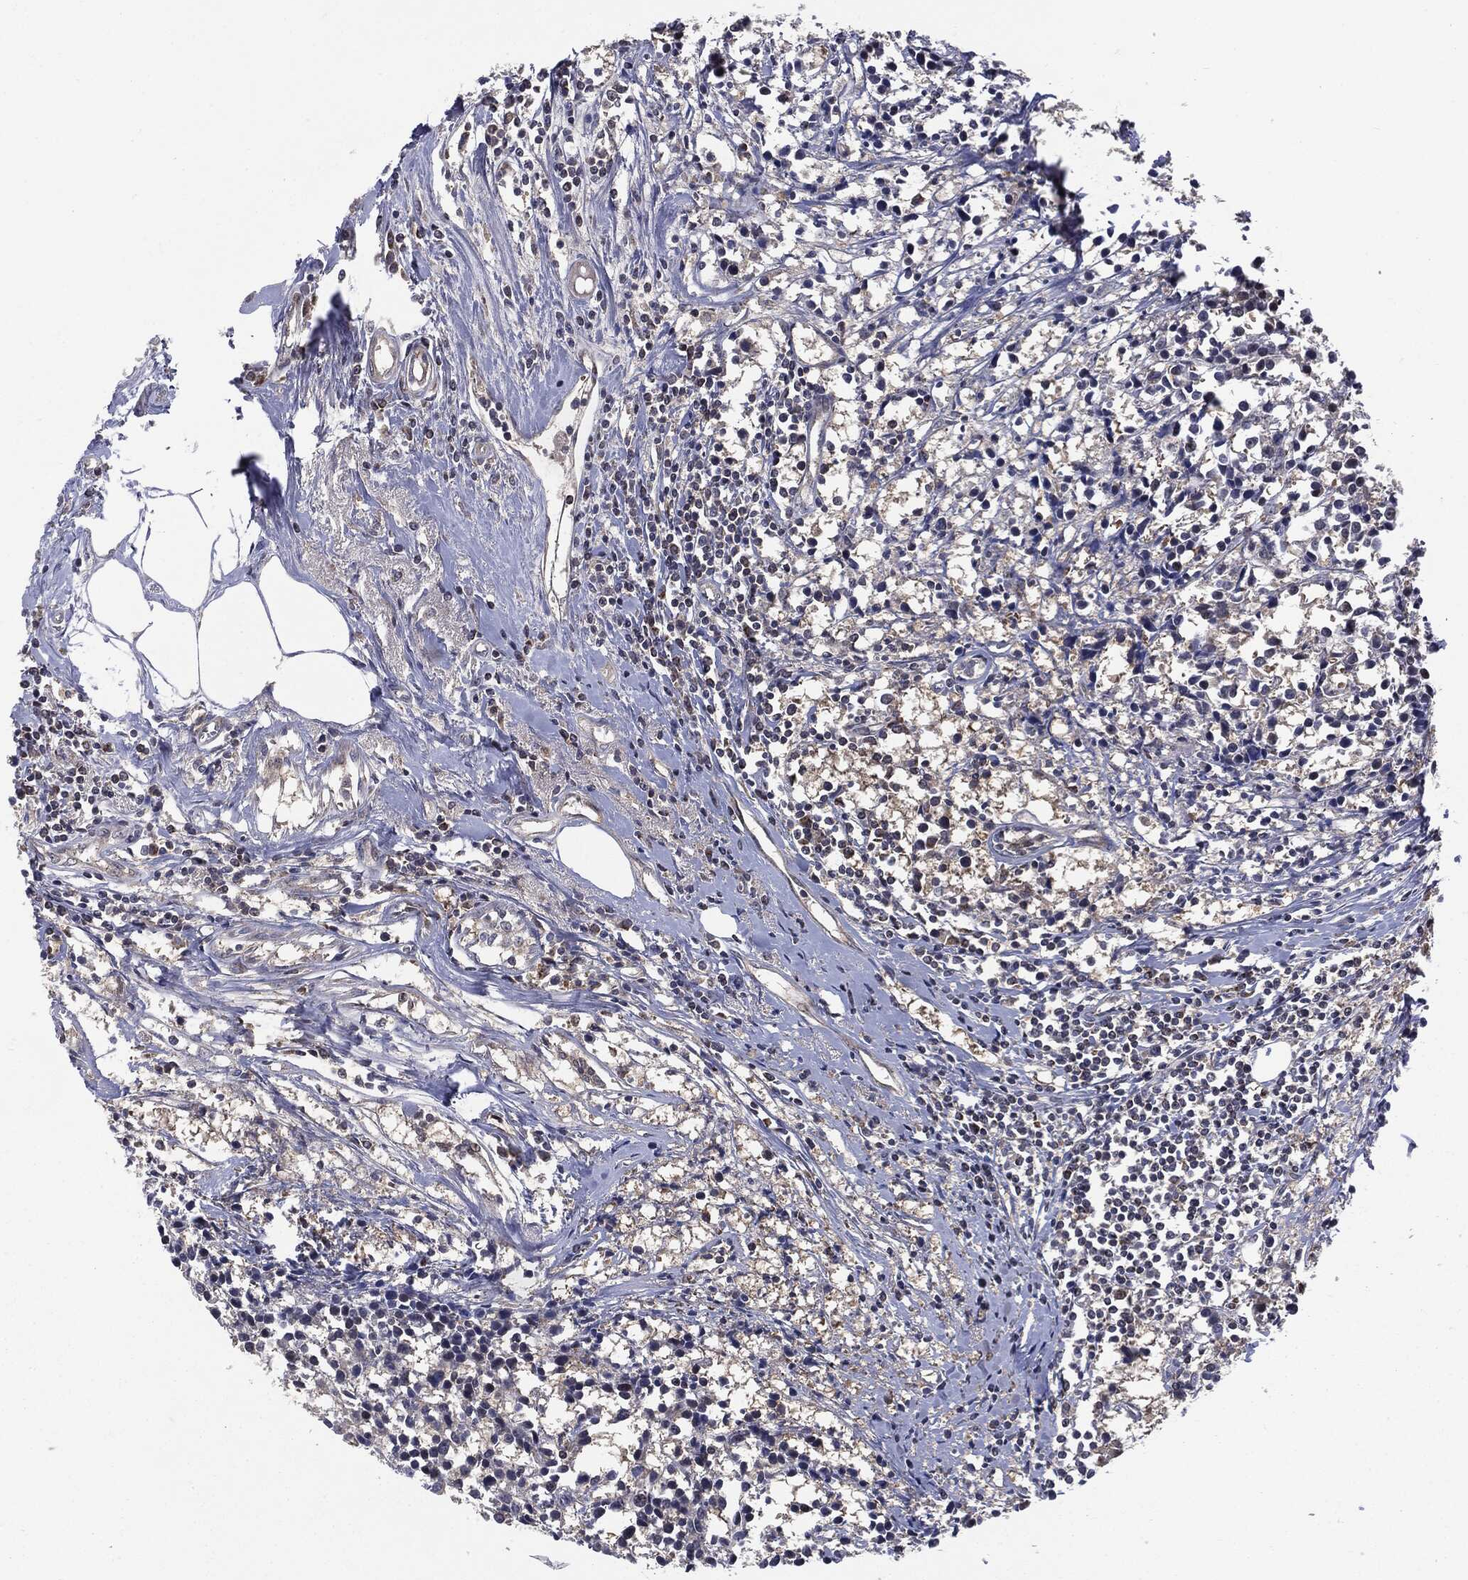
{"staining": {"intensity": "negative", "quantity": "none", "location": "none"}, "tissue": "breast cancer", "cell_type": "Tumor cells", "image_type": "cancer", "snomed": [{"axis": "morphology", "description": "Duct carcinoma"}, {"axis": "topography", "description": "Breast"}], "caption": "There is no significant positivity in tumor cells of intraductal carcinoma (breast). (DAB (3,3'-diaminobenzidine) IHC with hematoxylin counter stain).", "gene": "PTPA", "patient": {"sex": "female", "age": 80}}